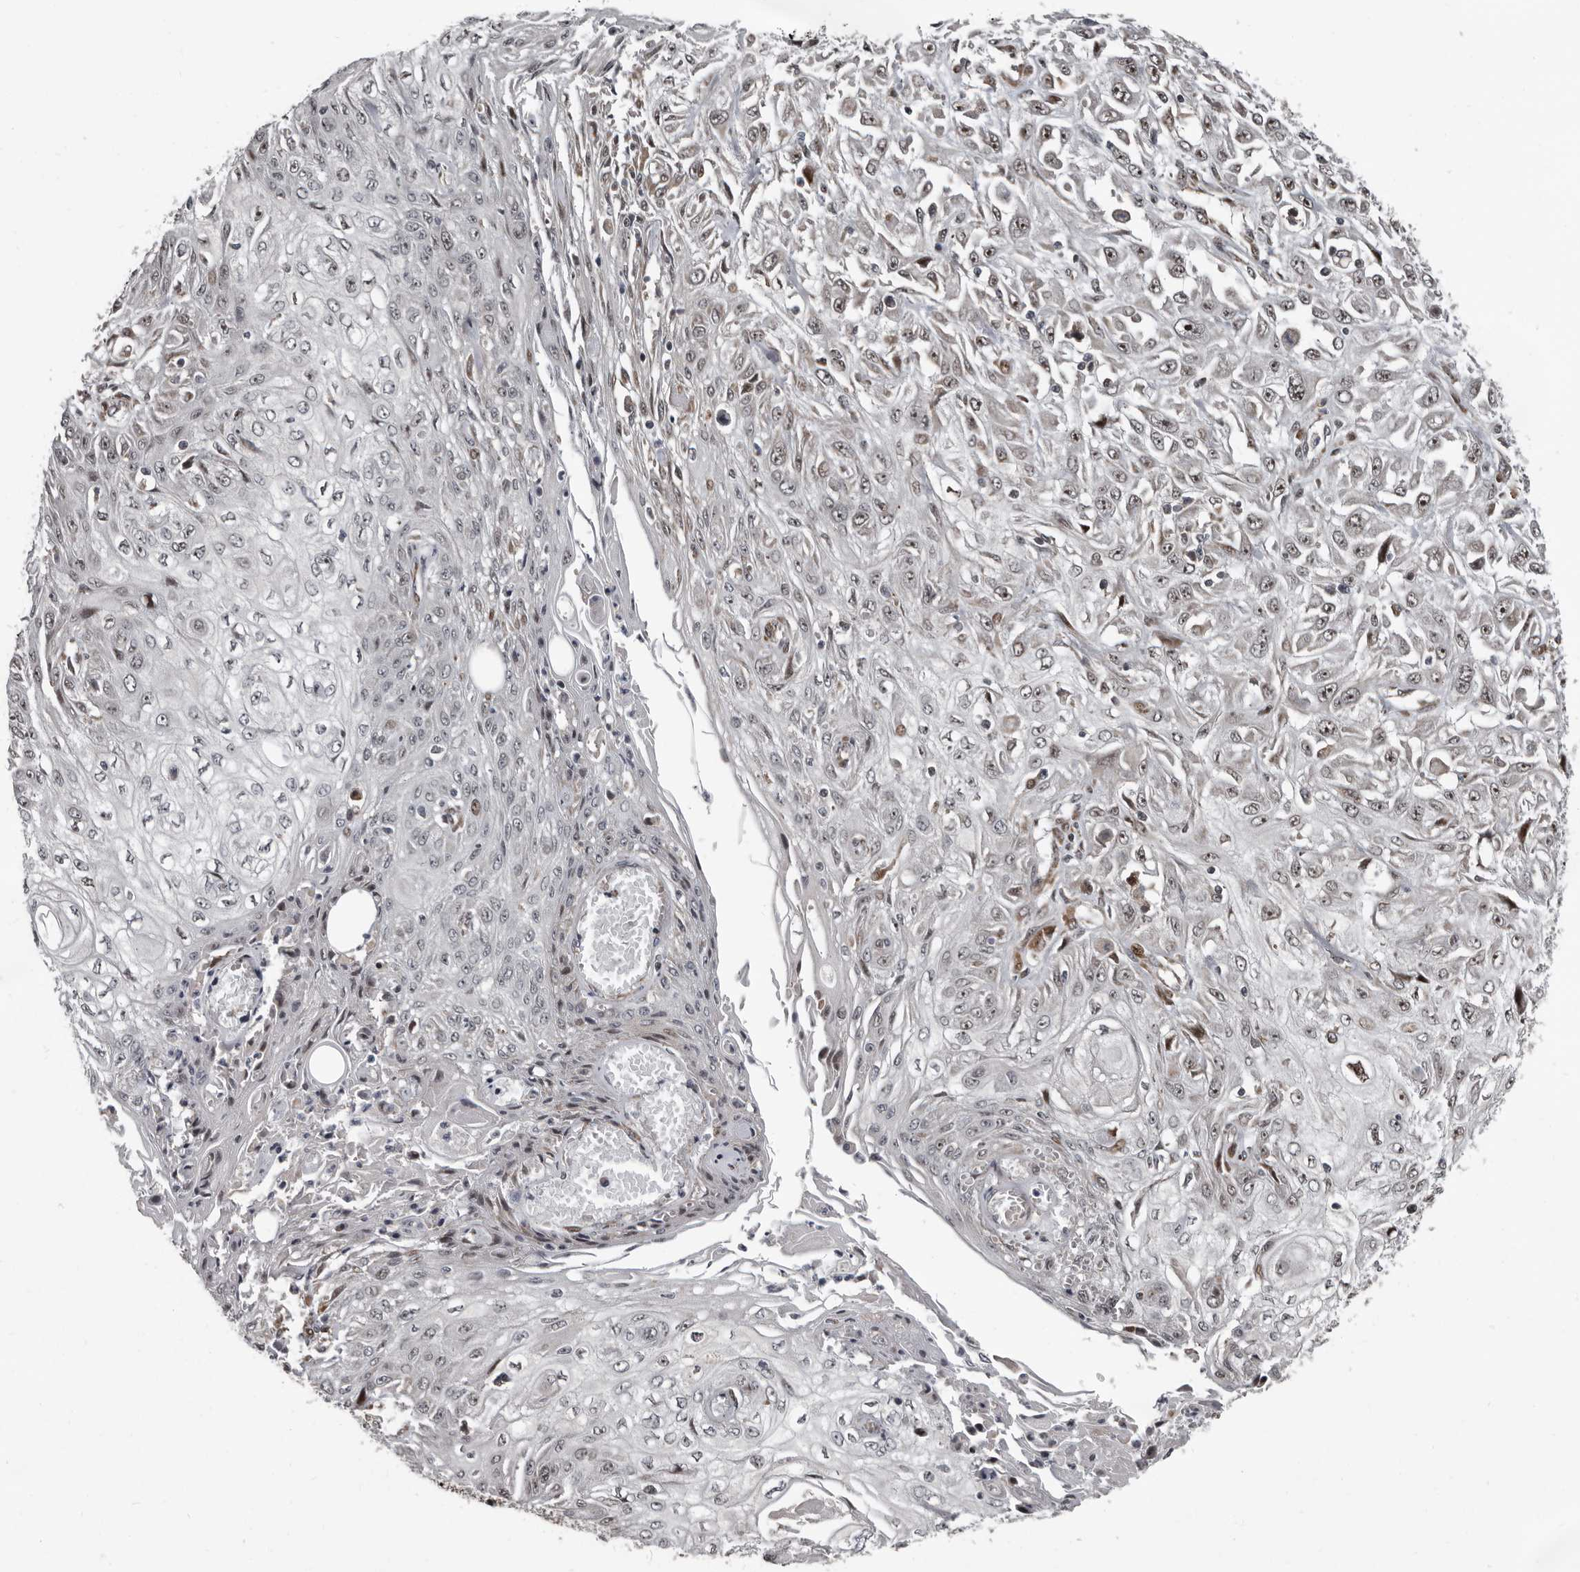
{"staining": {"intensity": "moderate", "quantity": "<25%", "location": "nuclear"}, "tissue": "skin cancer", "cell_type": "Tumor cells", "image_type": "cancer", "snomed": [{"axis": "morphology", "description": "Squamous cell carcinoma, NOS"}, {"axis": "morphology", "description": "Squamous cell carcinoma, metastatic, NOS"}, {"axis": "topography", "description": "Skin"}, {"axis": "topography", "description": "Lymph node"}], "caption": "Skin cancer stained with a protein marker exhibits moderate staining in tumor cells.", "gene": "CHD1L", "patient": {"sex": "male", "age": 75}}